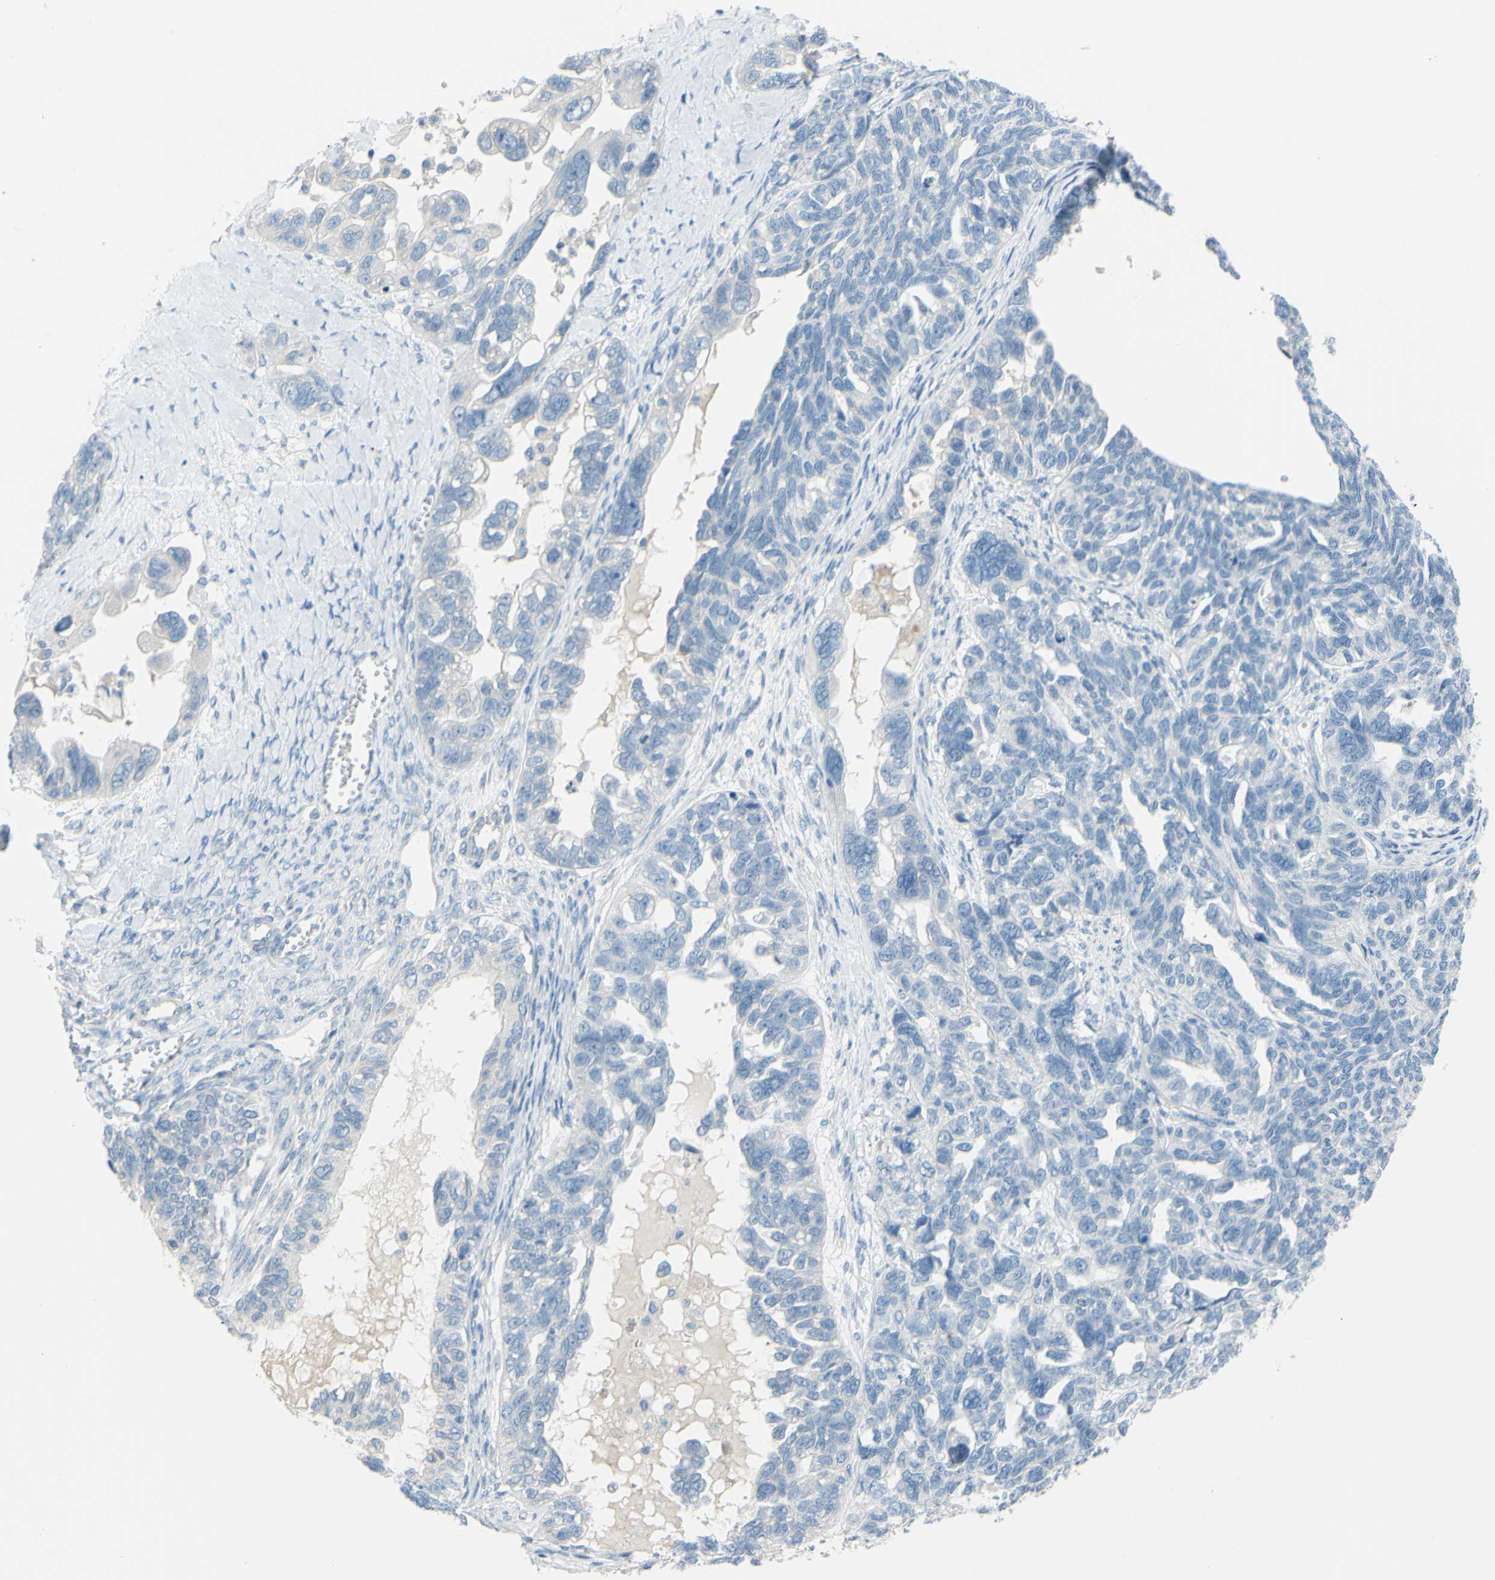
{"staining": {"intensity": "negative", "quantity": "none", "location": "none"}, "tissue": "ovarian cancer", "cell_type": "Tumor cells", "image_type": "cancer", "snomed": [{"axis": "morphology", "description": "Cystadenocarcinoma, serous, NOS"}, {"axis": "topography", "description": "Ovary"}], "caption": "Human ovarian serous cystadenocarcinoma stained for a protein using immunohistochemistry (IHC) shows no positivity in tumor cells.", "gene": "SLC1A2", "patient": {"sex": "female", "age": 79}}